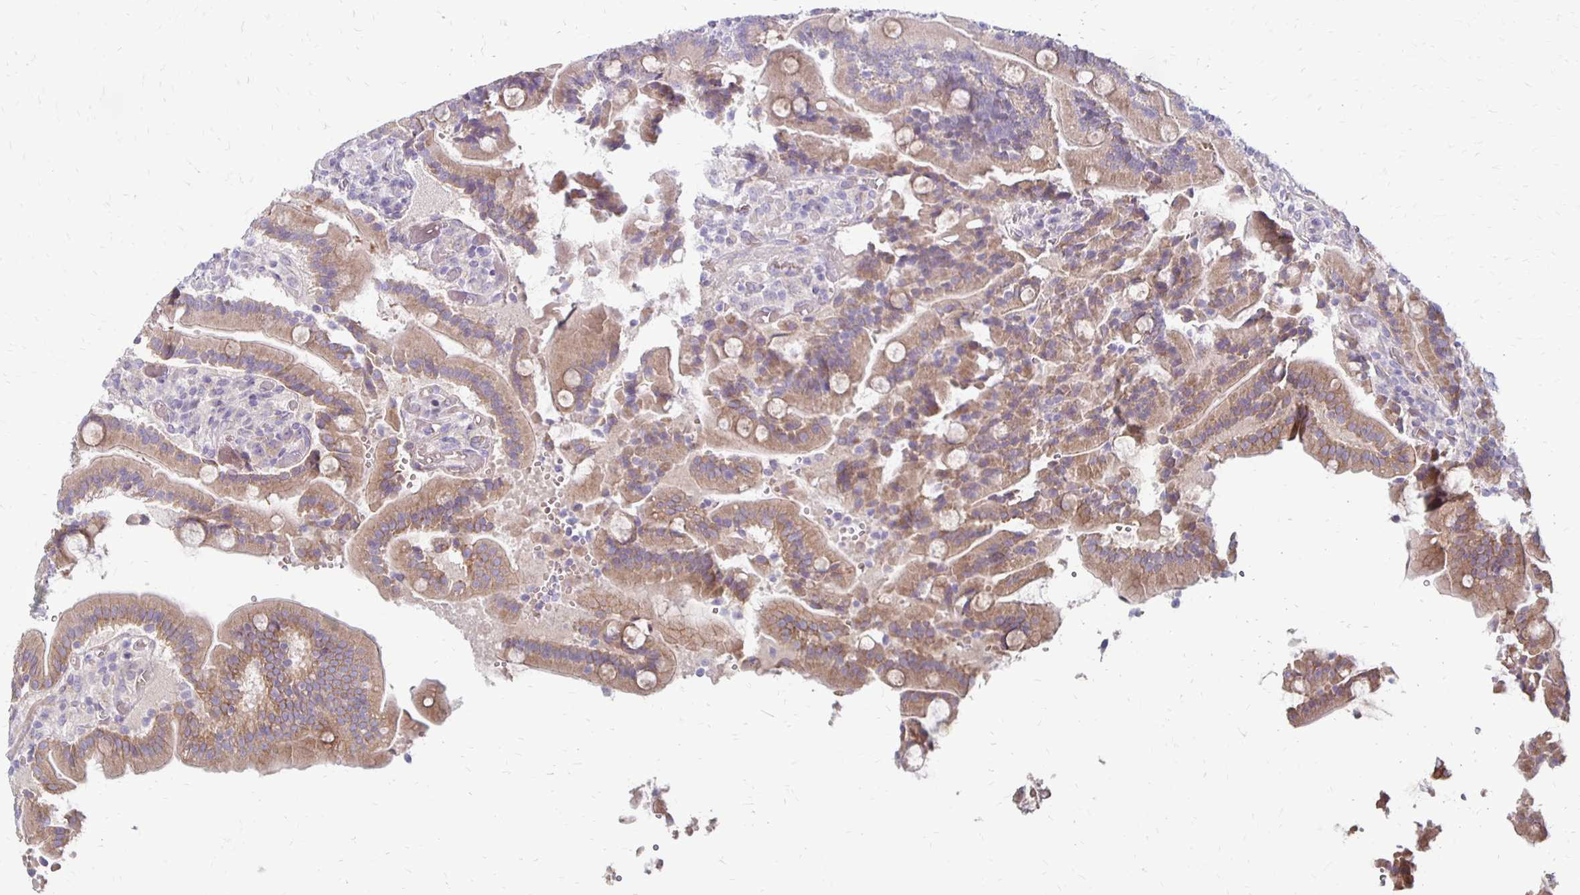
{"staining": {"intensity": "moderate", "quantity": ">75%", "location": "cytoplasmic/membranous"}, "tissue": "duodenum", "cell_type": "Glandular cells", "image_type": "normal", "snomed": [{"axis": "morphology", "description": "Normal tissue, NOS"}, {"axis": "topography", "description": "Duodenum"}], "caption": "Immunohistochemistry of normal human duodenum shows medium levels of moderate cytoplasmic/membranous expression in about >75% of glandular cells.", "gene": "KATNBL1", "patient": {"sex": "female", "age": 62}}